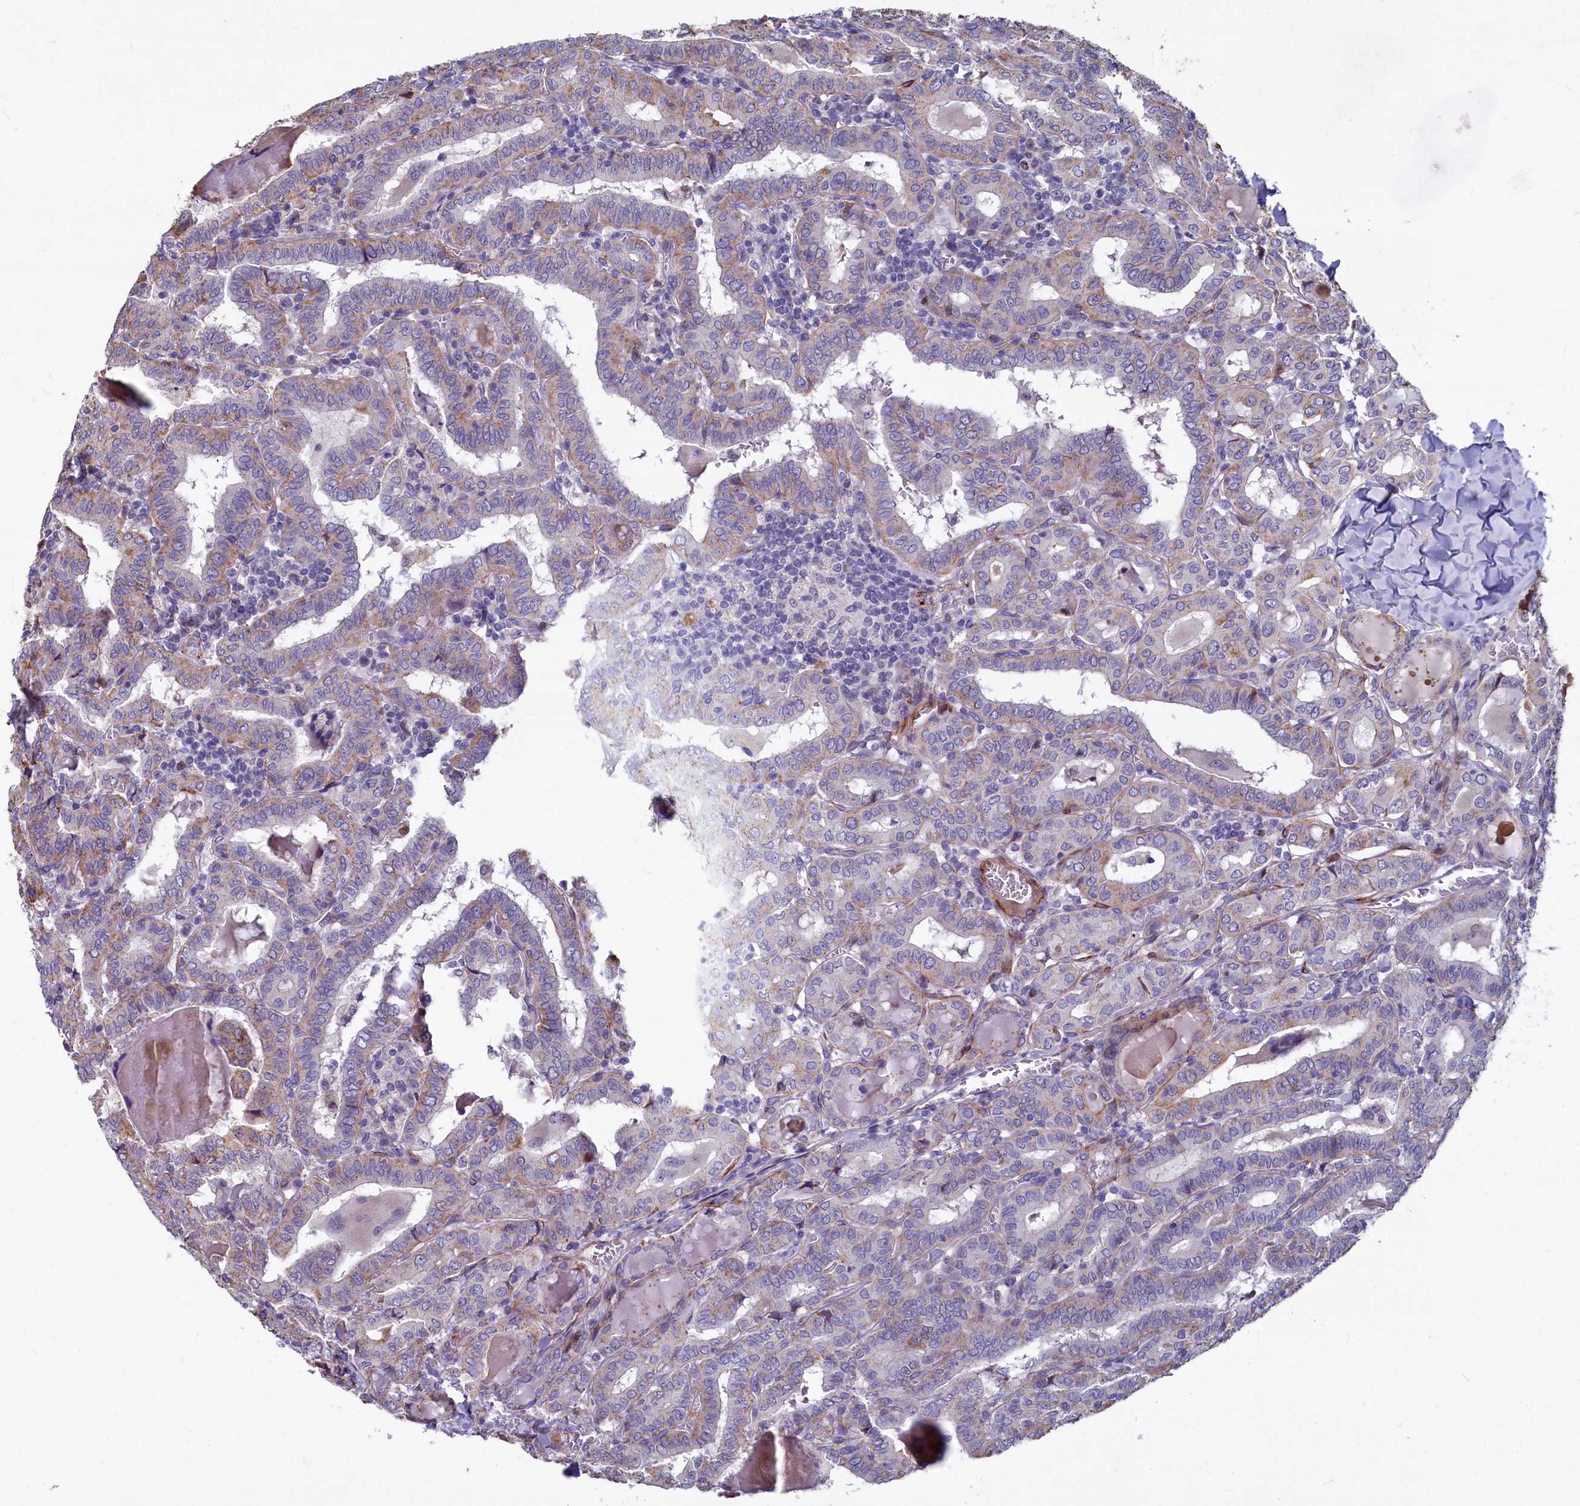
{"staining": {"intensity": "weak", "quantity": "25%-75%", "location": "cytoplasmic/membranous"}, "tissue": "thyroid cancer", "cell_type": "Tumor cells", "image_type": "cancer", "snomed": [{"axis": "morphology", "description": "Papillary adenocarcinoma, NOS"}, {"axis": "topography", "description": "Thyroid gland"}], "caption": "Immunohistochemistry (DAB) staining of thyroid cancer demonstrates weak cytoplasmic/membranous protein positivity in approximately 25%-75% of tumor cells.", "gene": "ASXL3", "patient": {"sex": "female", "age": 72}}